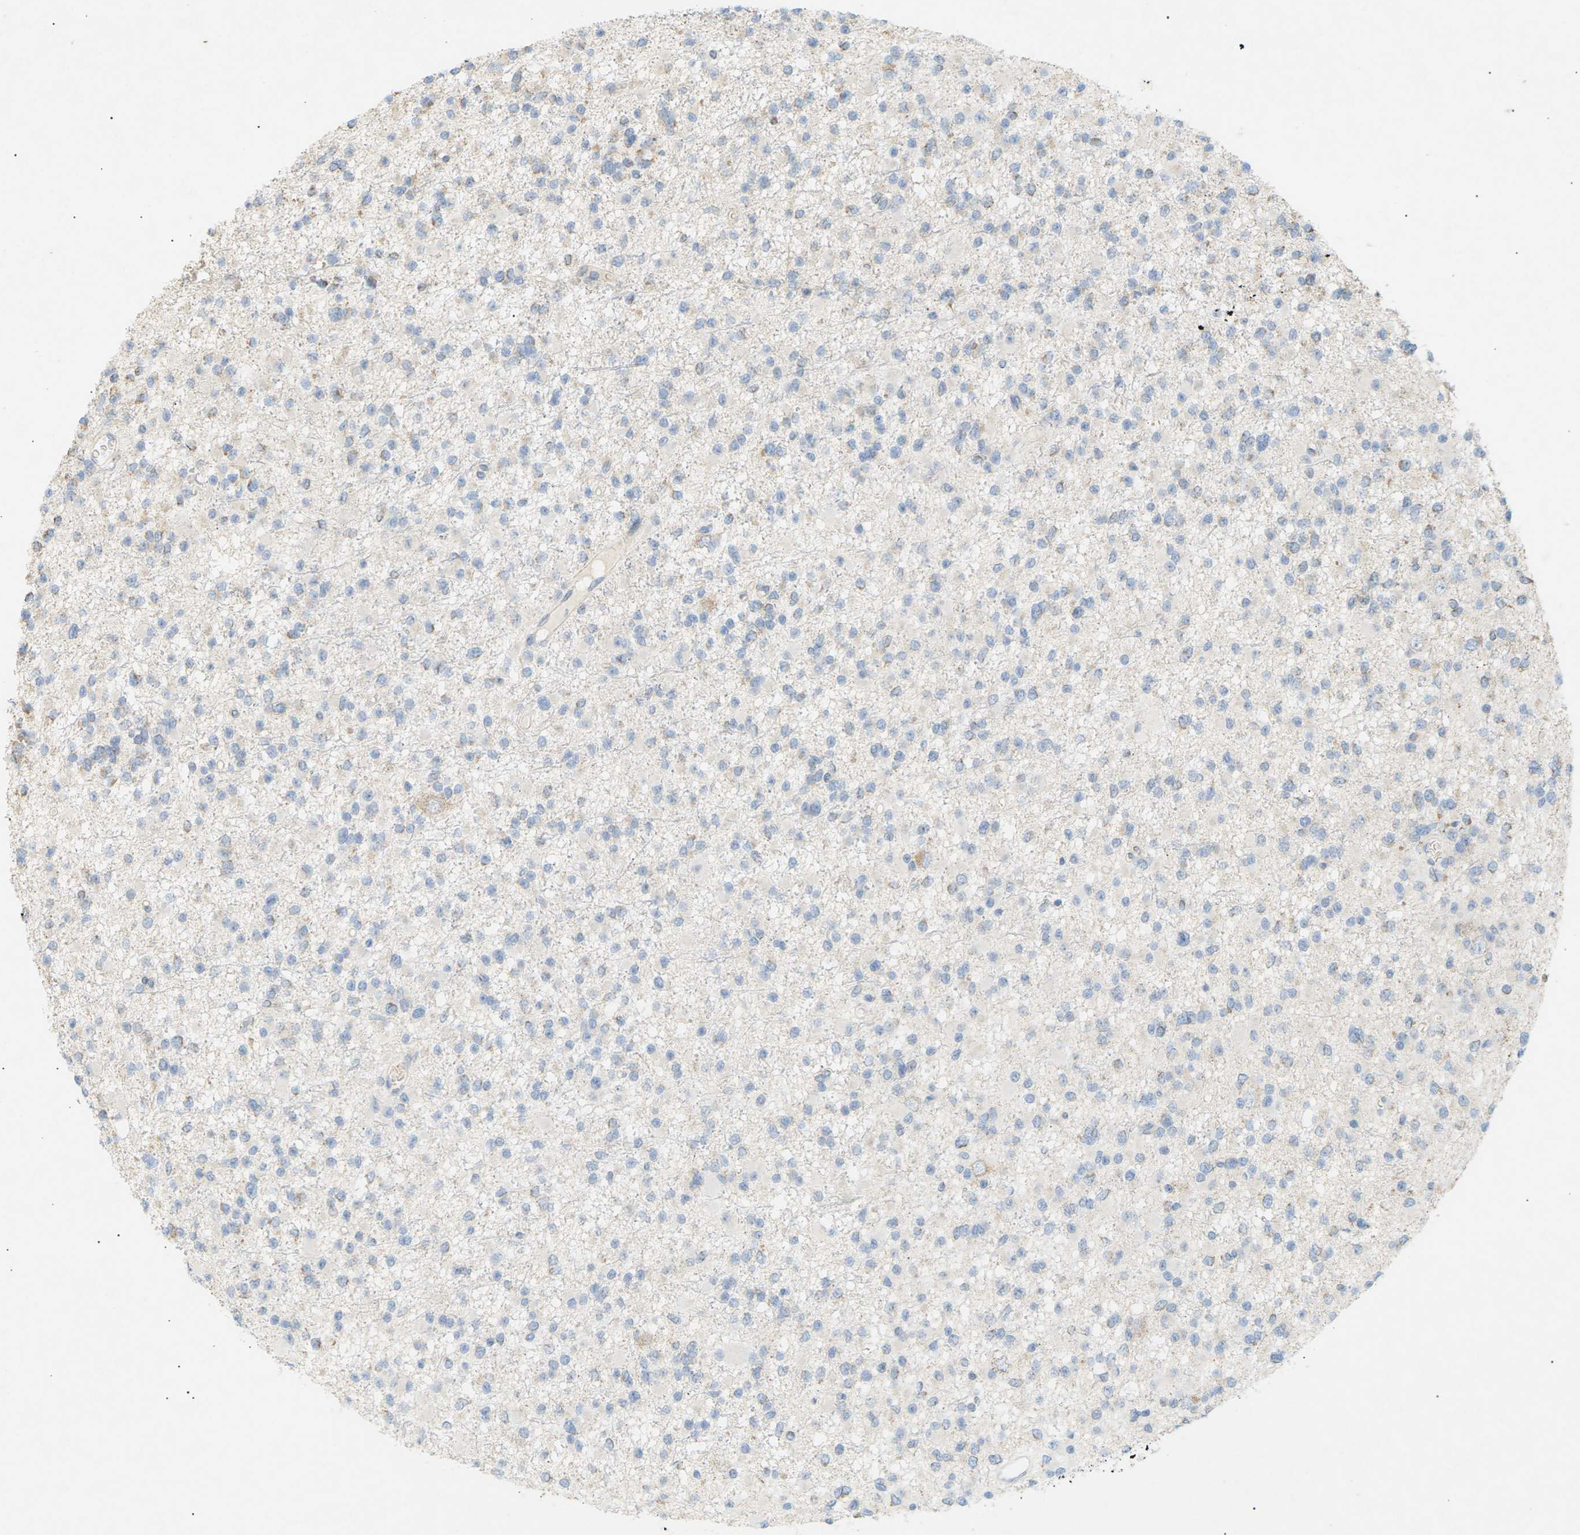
{"staining": {"intensity": "negative", "quantity": "none", "location": "none"}, "tissue": "glioma", "cell_type": "Tumor cells", "image_type": "cancer", "snomed": [{"axis": "morphology", "description": "Glioma, malignant, Low grade"}, {"axis": "topography", "description": "Brain"}], "caption": "An IHC photomicrograph of low-grade glioma (malignant) is shown. There is no staining in tumor cells of low-grade glioma (malignant).", "gene": "LIME1", "patient": {"sex": "female", "age": 22}}